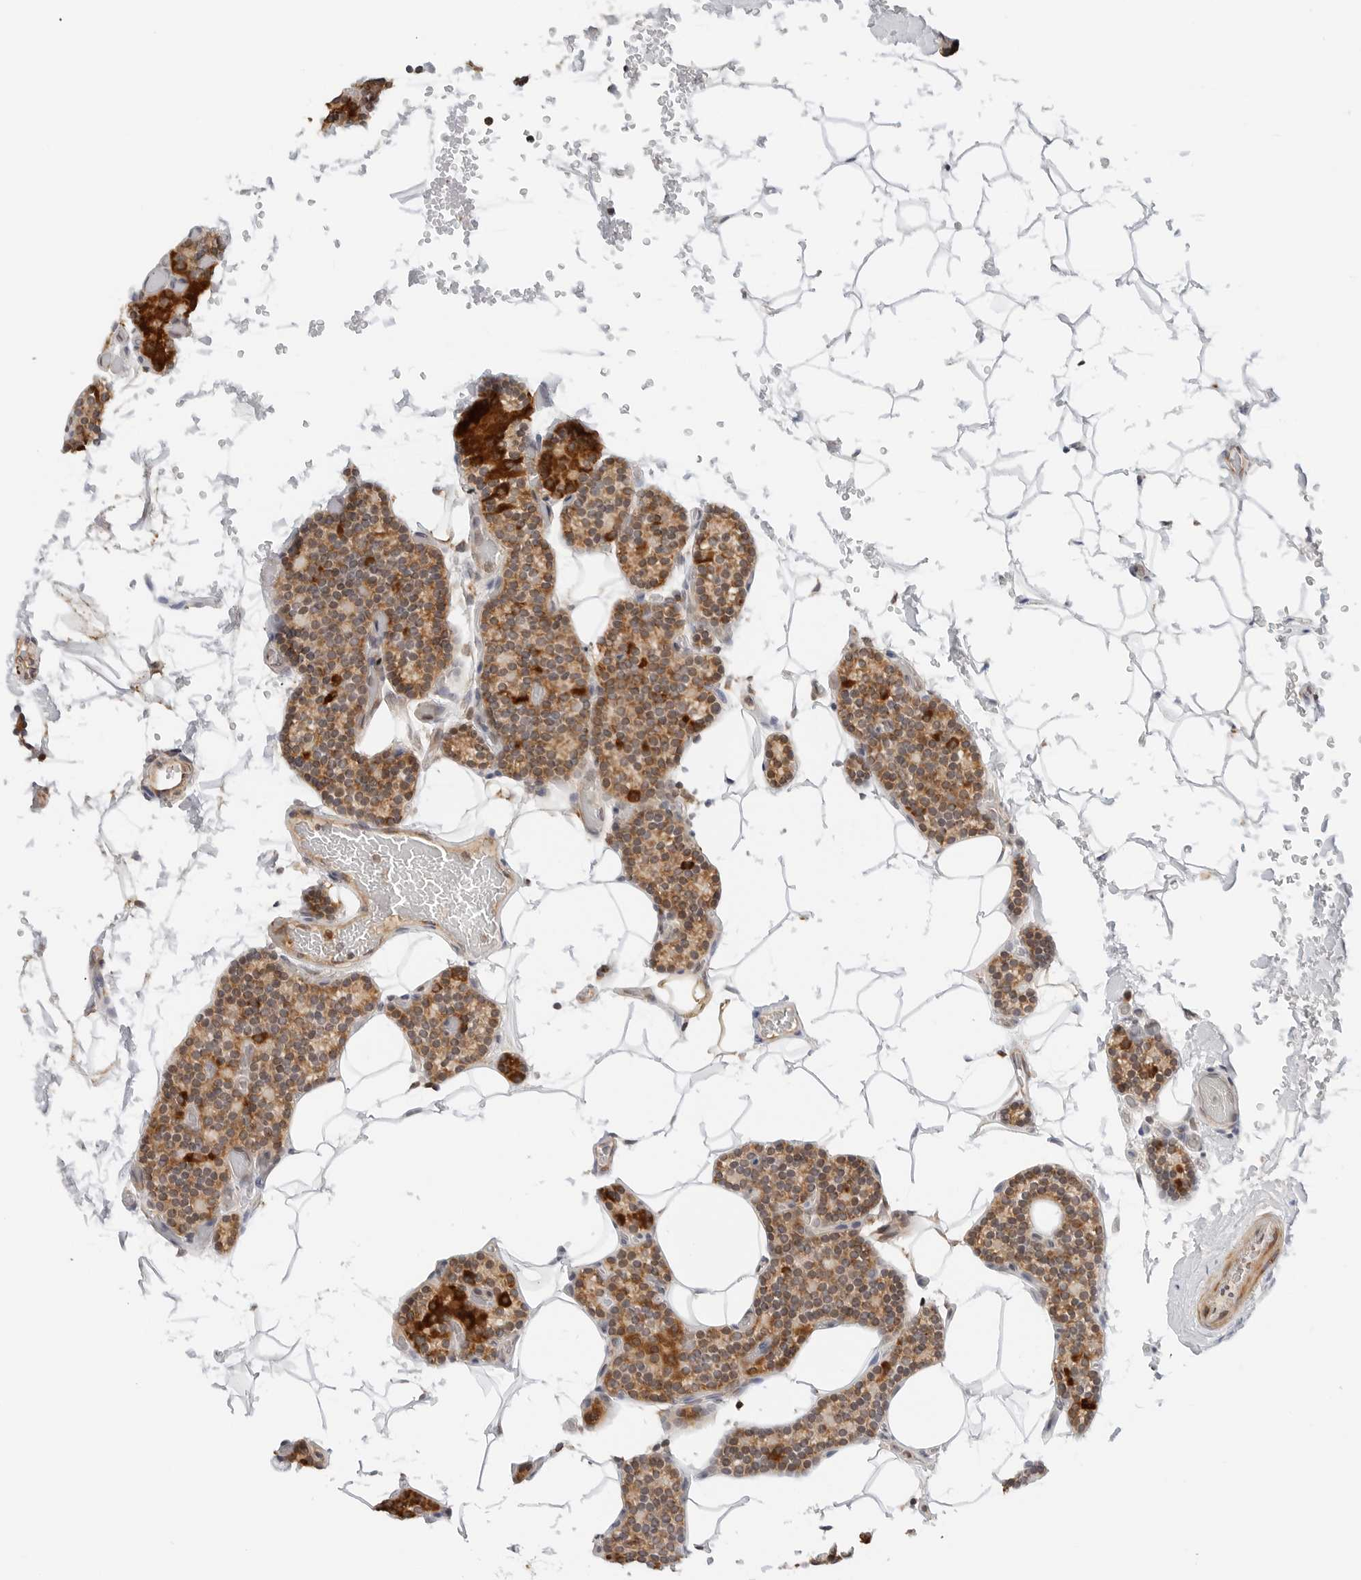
{"staining": {"intensity": "moderate", "quantity": ">75%", "location": "cytoplasmic/membranous"}, "tissue": "parathyroid gland", "cell_type": "Glandular cells", "image_type": "normal", "snomed": [{"axis": "morphology", "description": "Normal tissue, NOS"}, {"axis": "topography", "description": "Parathyroid gland"}], "caption": "Glandular cells display medium levels of moderate cytoplasmic/membranous staining in approximately >75% of cells in benign human parathyroid gland.", "gene": "DYRK4", "patient": {"sex": "male", "age": 52}}